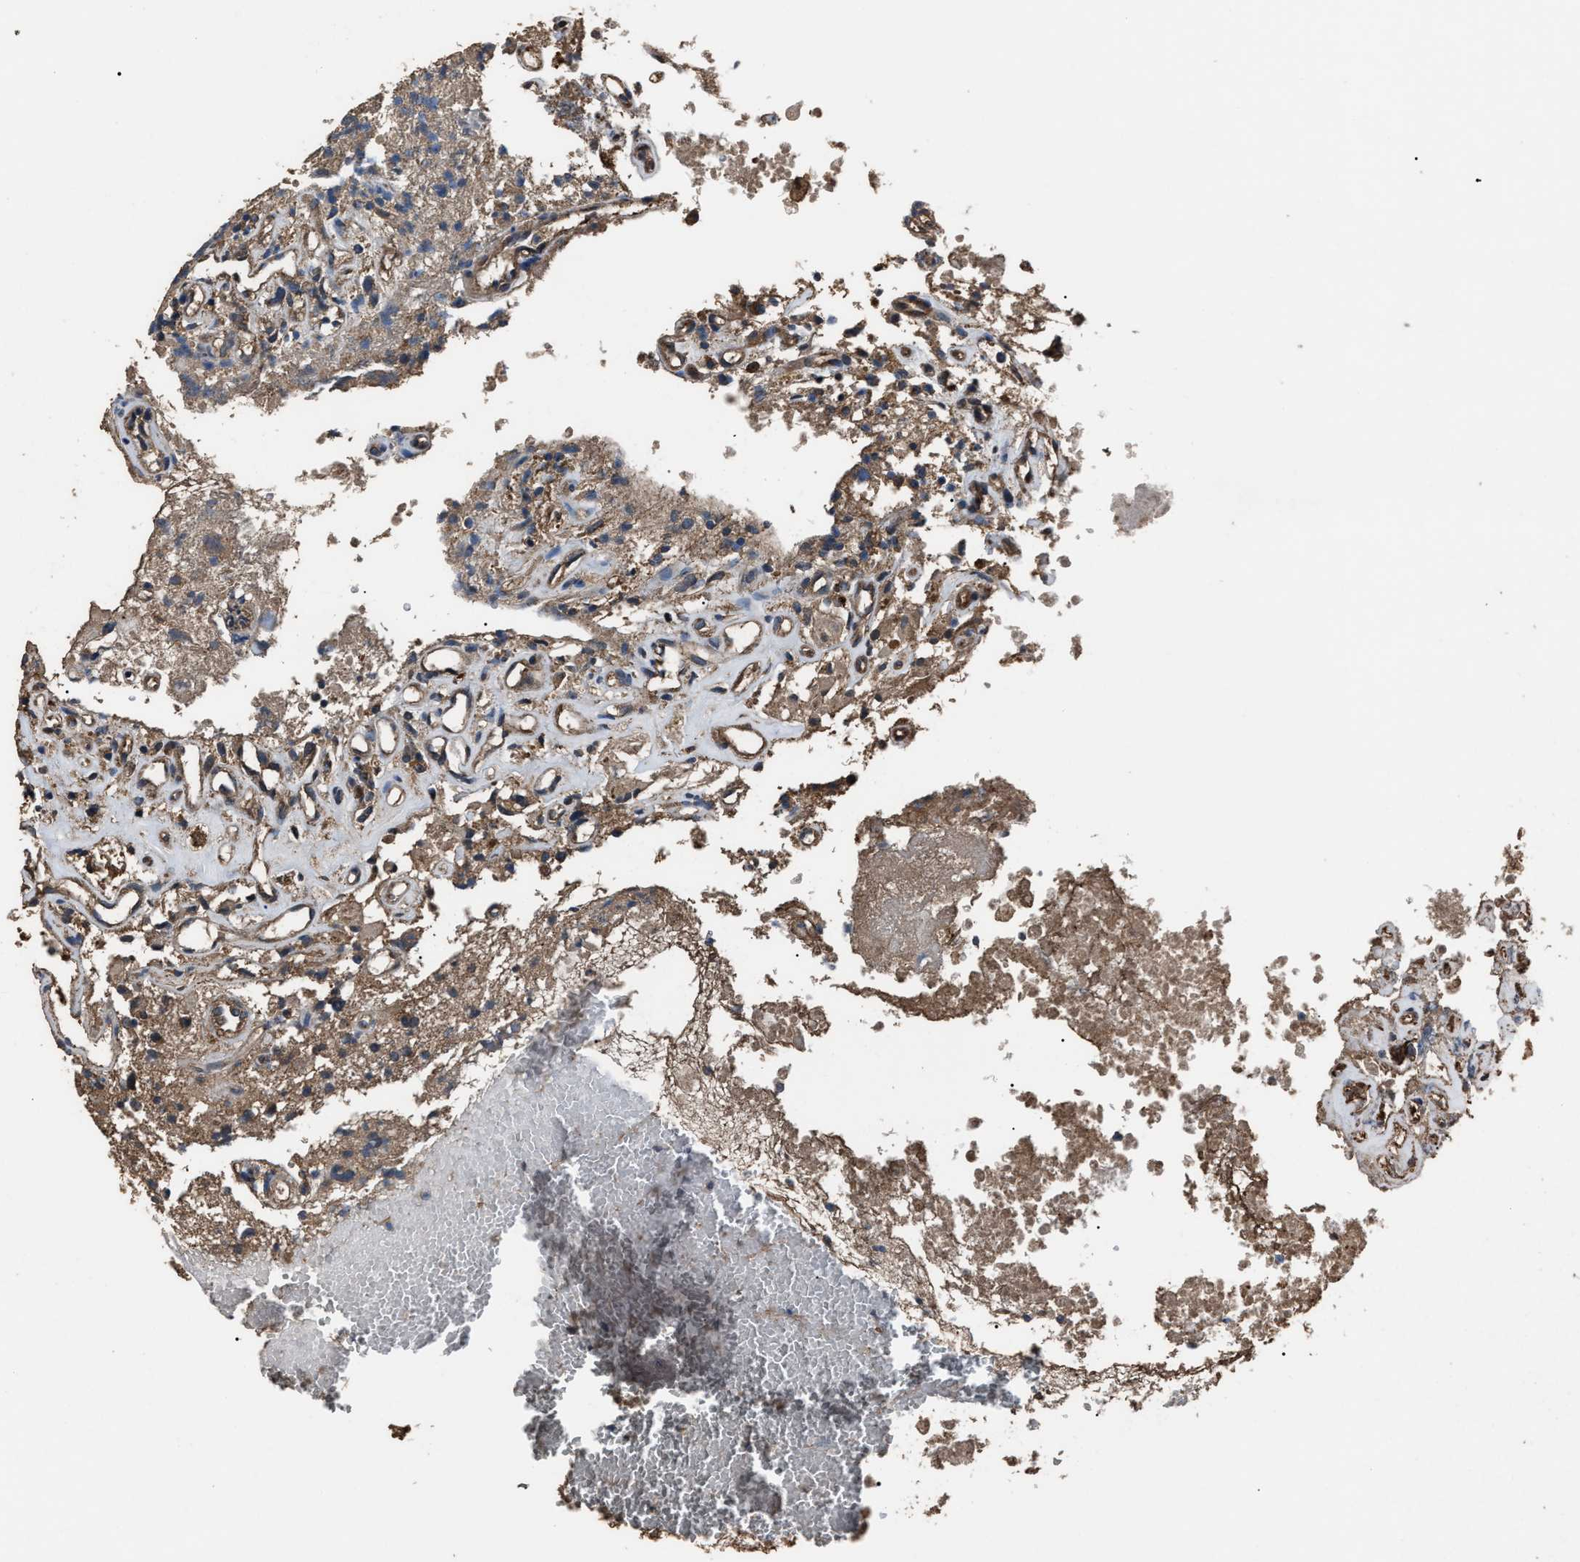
{"staining": {"intensity": "moderate", "quantity": ">75%", "location": "cytoplasmic/membranous"}, "tissue": "glioma", "cell_type": "Tumor cells", "image_type": "cancer", "snomed": [{"axis": "morphology", "description": "Glioma, malignant, High grade"}, {"axis": "topography", "description": "Brain"}], "caption": "Tumor cells reveal medium levels of moderate cytoplasmic/membranous expression in about >75% of cells in malignant high-grade glioma.", "gene": "RNF216", "patient": {"sex": "female", "age": 59}}